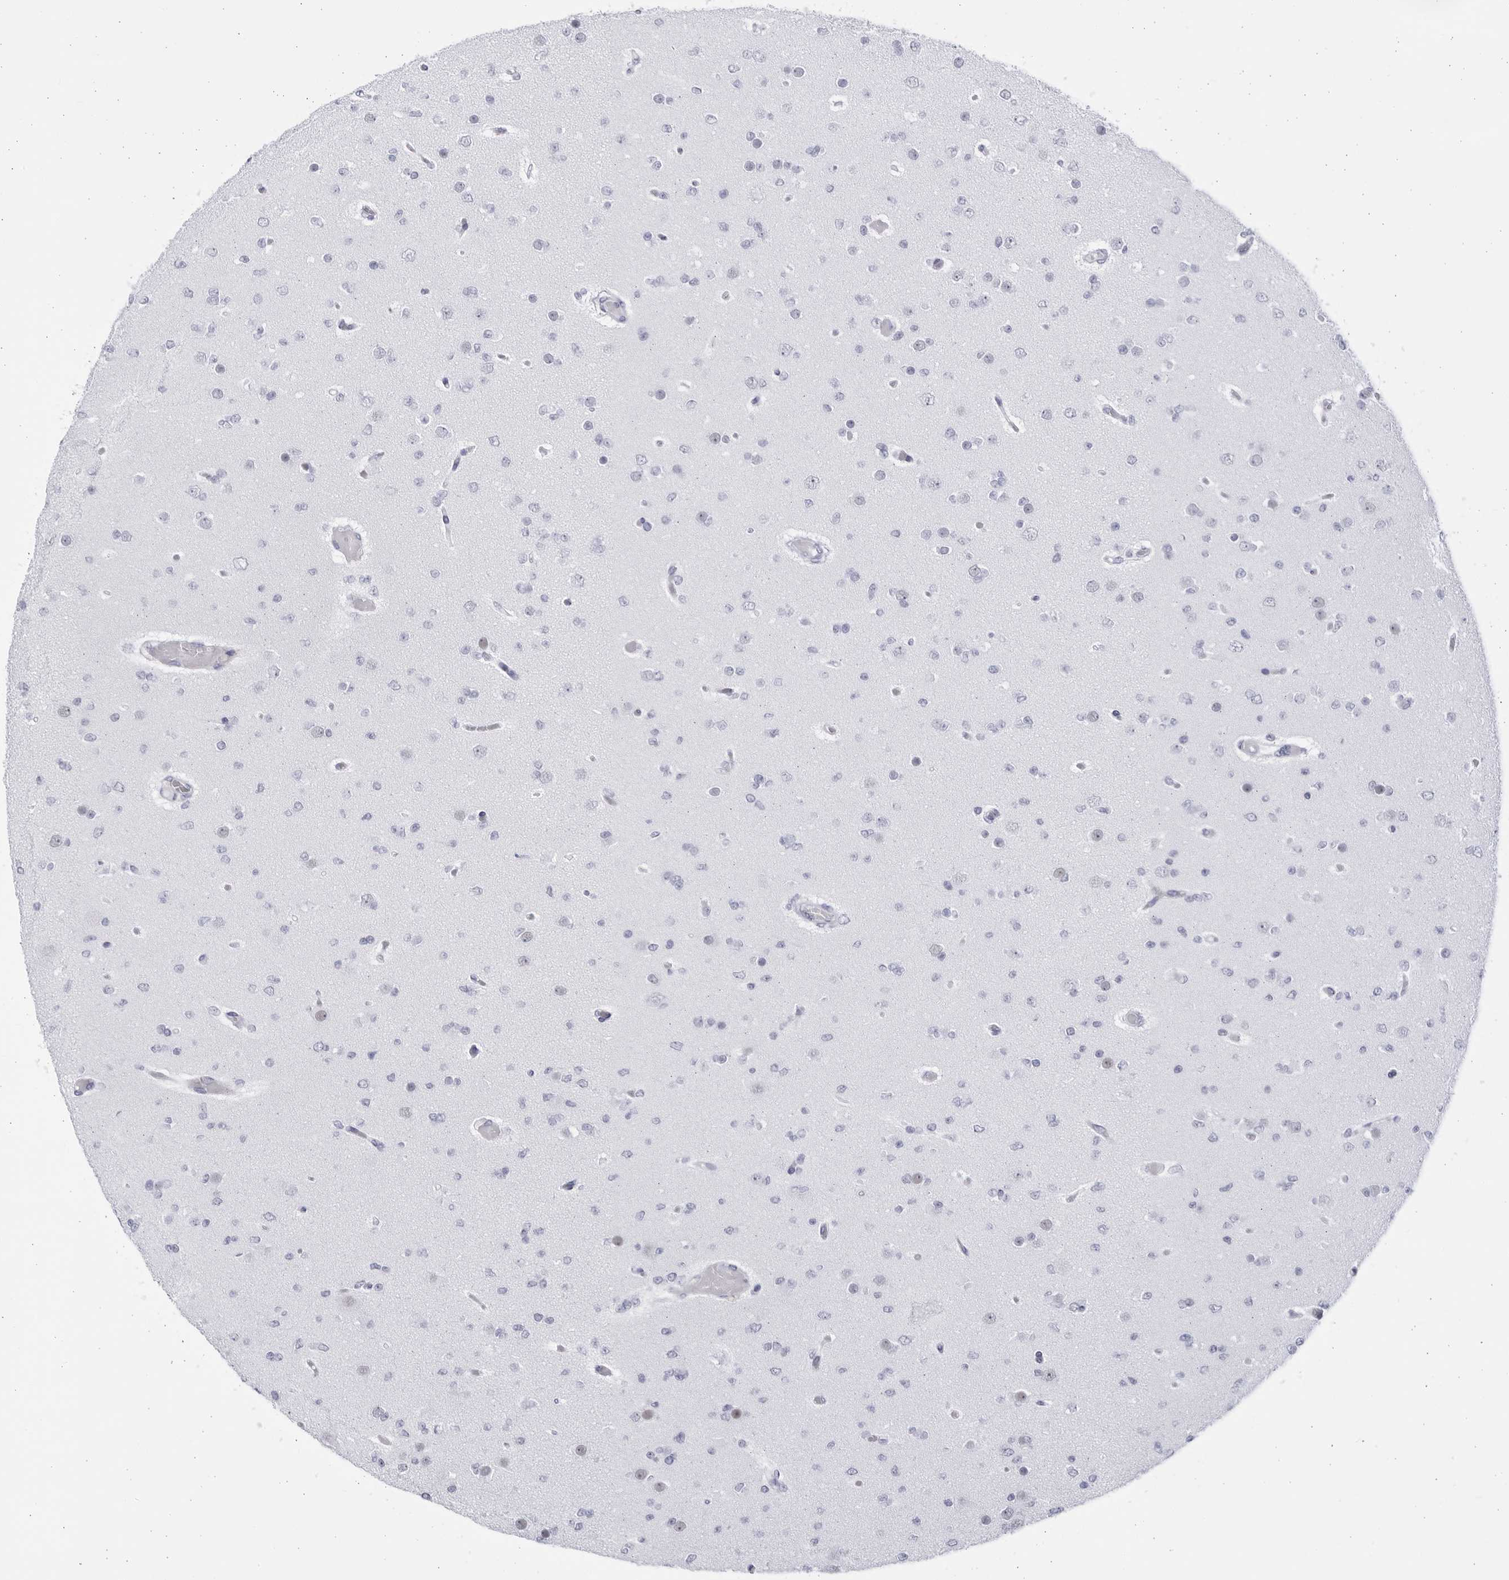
{"staining": {"intensity": "negative", "quantity": "none", "location": "none"}, "tissue": "glioma", "cell_type": "Tumor cells", "image_type": "cancer", "snomed": [{"axis": "morphology", "description": "Glioma, malignant, Low grade"}, {"axis": "topography", "description": "Brain"}], "caption": "Human malignant glioma (low-grade) stained for a protein using immunohistochemistry shows no expression in tumor cells.", "gene": "CCDC181", "patient": {"sex": "female", "age": 22}}